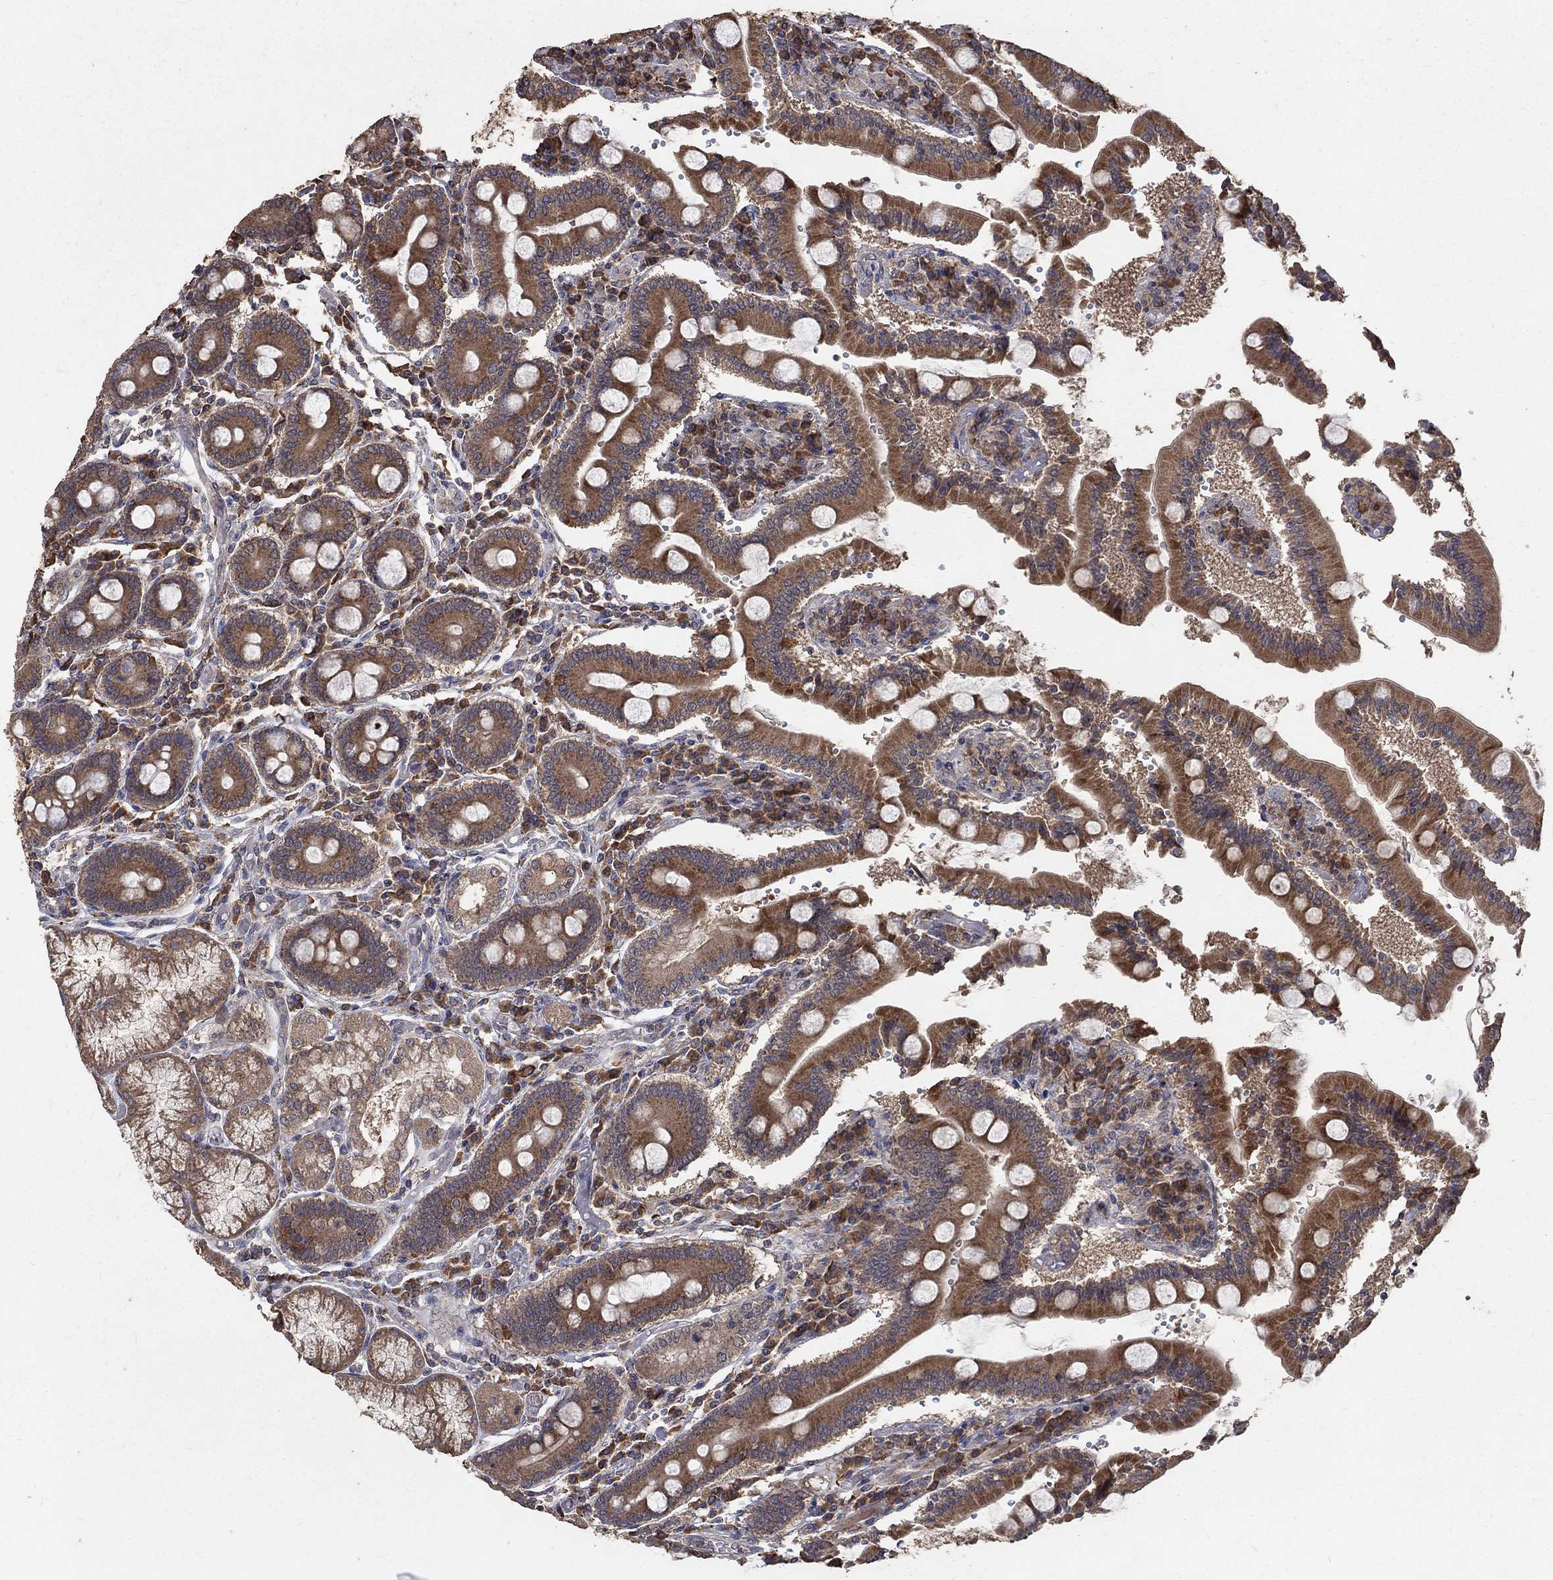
{"staining": {"intensity": "strong", "quantity": "25%-75%", "location": "cytoplasmic/membranous"}, "tissue": "duodenum", "cell_type": "Glandular cells", "image_type": "normal", "snomed": [{"axis": "morphology", "description": "Normal tissue, NOS"}, {"axis": "topography", "description": "Duodenum"}], "caption": "Immunohistochemical staining of unremarkable duodenum demonstrates strong cytoplasmic/membranous protein positivity in about 25%-75% of glandular cells.", "gene": "C17orf75", "patient": {"sex": "female", "age": 62}}